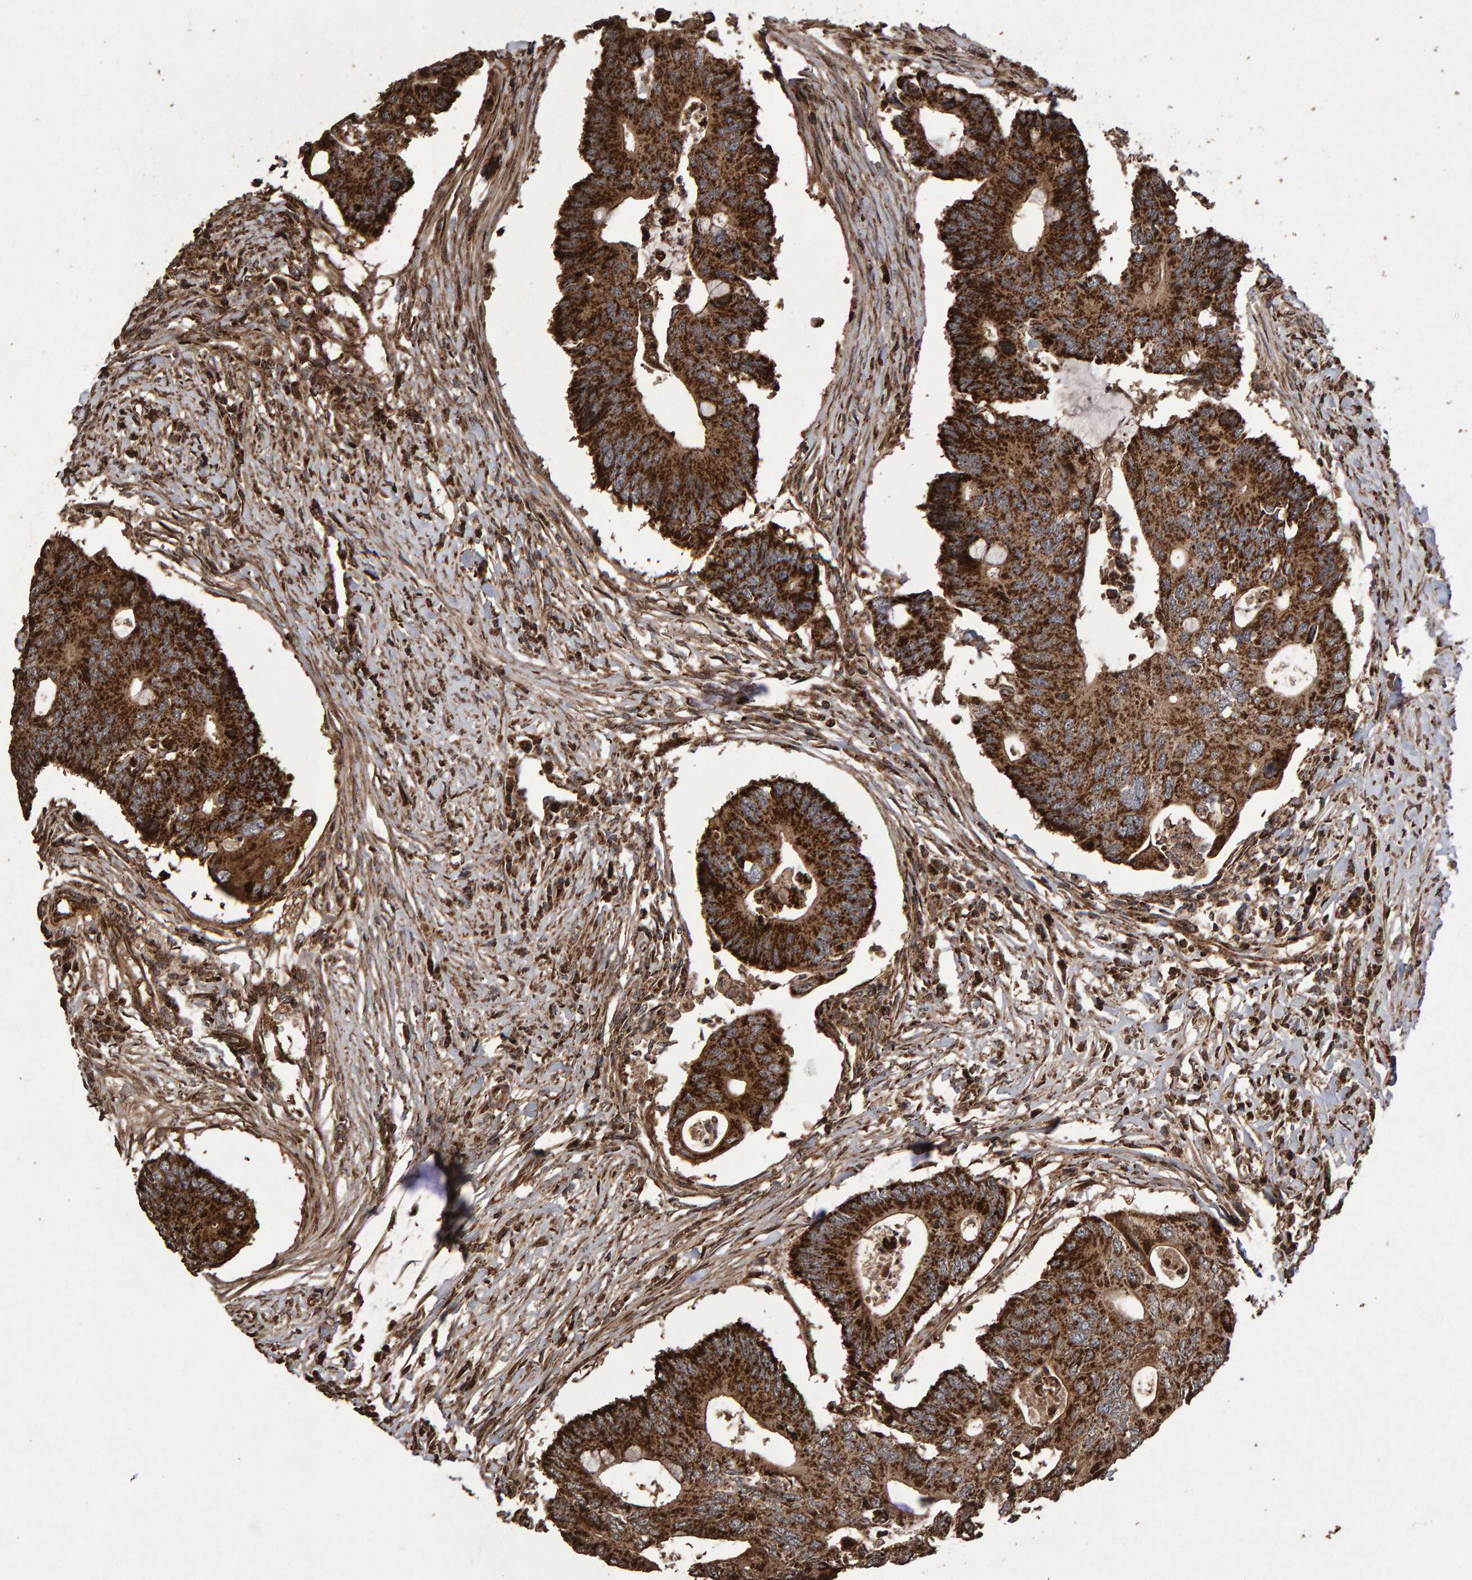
{"staining": {"intensity": "strong", "quantity": ">75%", "location": "cytoplasmic/membranous"}, "tissue": "colorectal cancer", "cell_type": "Tumor cells", "image_type": "cancer", "snomed": [{"axis": "morphology", "description": "Adenocarcinoma, NOS"}, {"axis": "topography", "description": "Colon"}], "caption": "A brown stain labels strong cytoplasmic/membranous positivity of a protein in colorectal cancer tumor cells.", "gene": "OSBP2", "patient": {"sex": "male", "age": 71}}